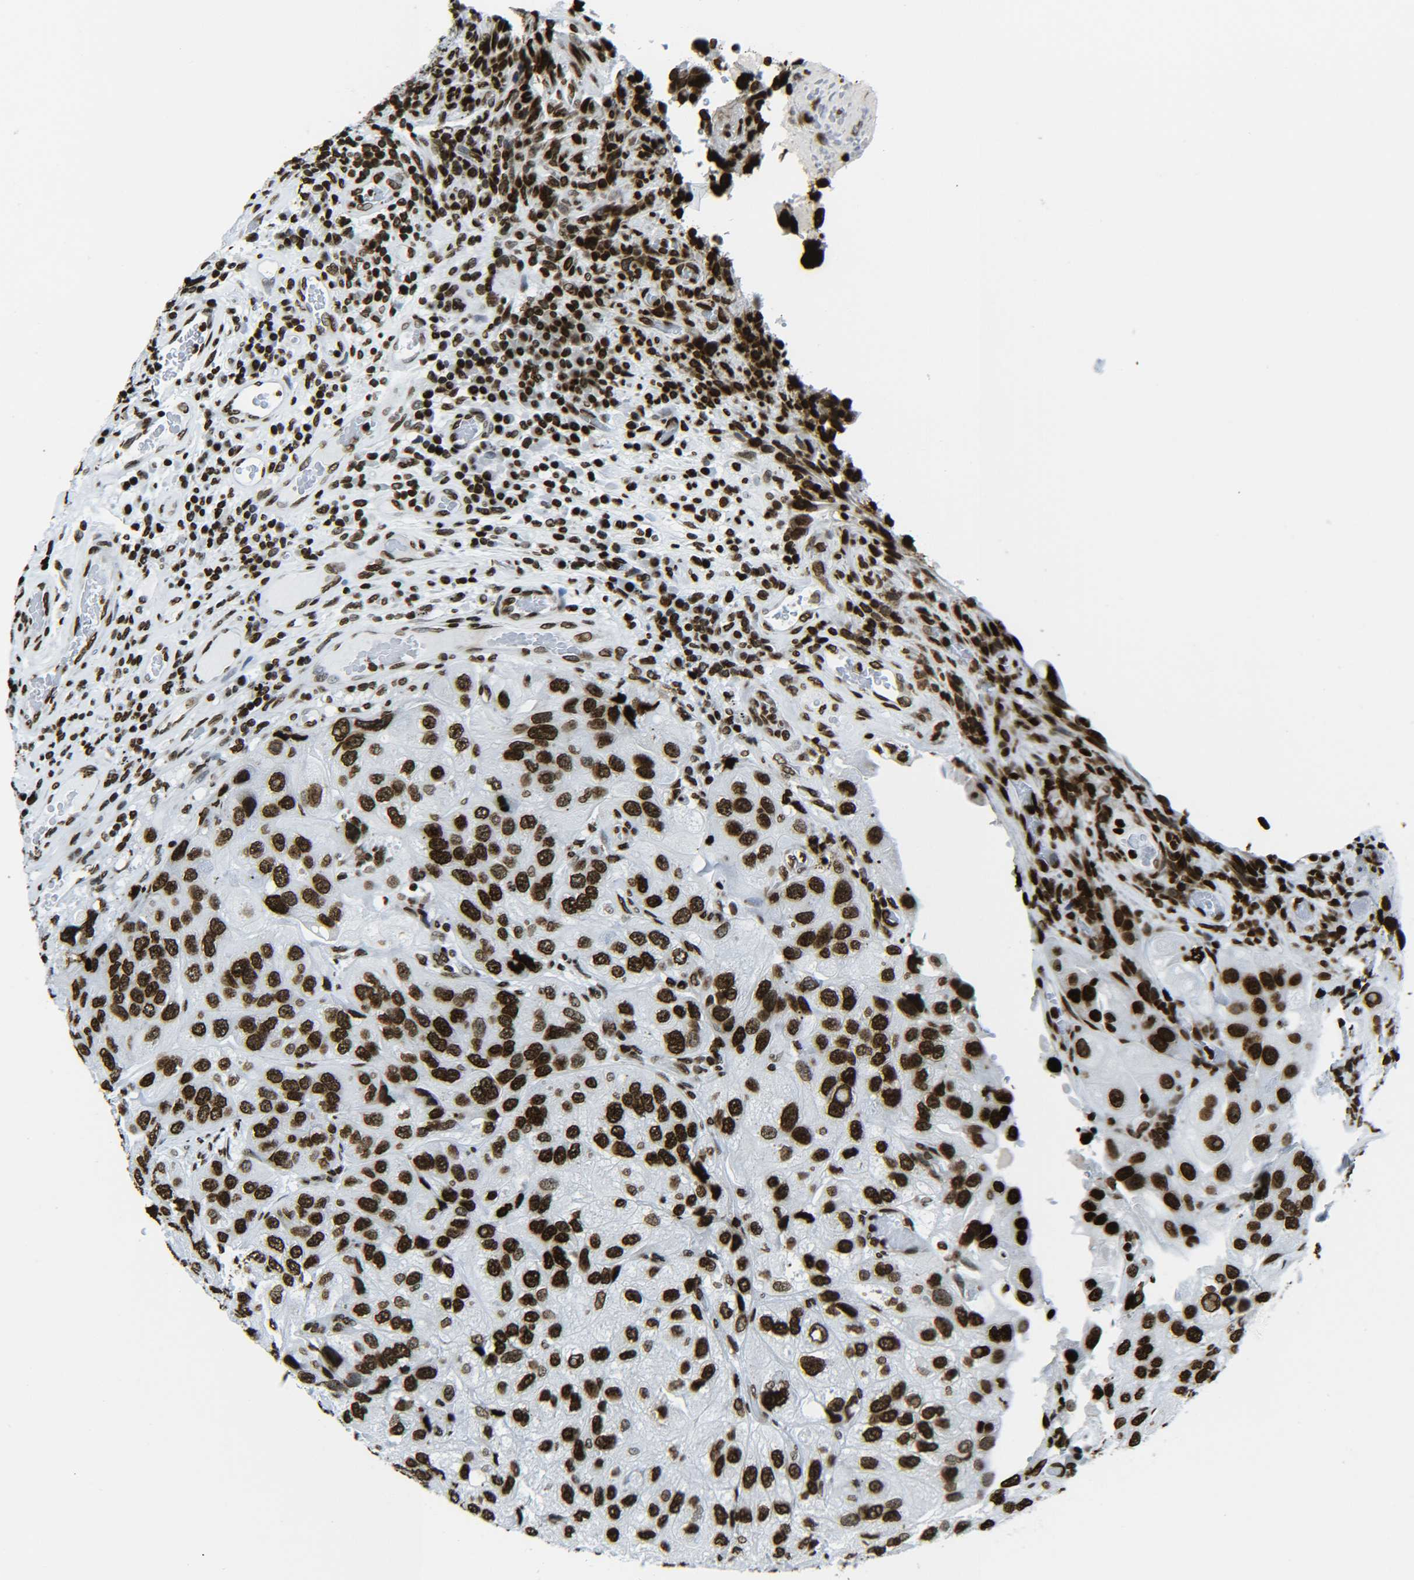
{"staining": {"intensity": "strong", "quantity": ">75%", "location": "nuclear"}, "tissue": "urothelial cancer", "cell_type": "Tumor cells", "image_type": "cancer", "snomed": [{"axis": "morphology", "description": "Urothelial carcinoma, High grade"}, {"axis": "topography", "description": "Urinary bladder"}], "caption": "Immunohistochemical staining of high-grade urothelial carcinoma demonstrates high levels of strong nuclear staining in approximately >75% of tumor cells.", "gene": "H2AX", "patient": {"sex": "female", "age": 64}}